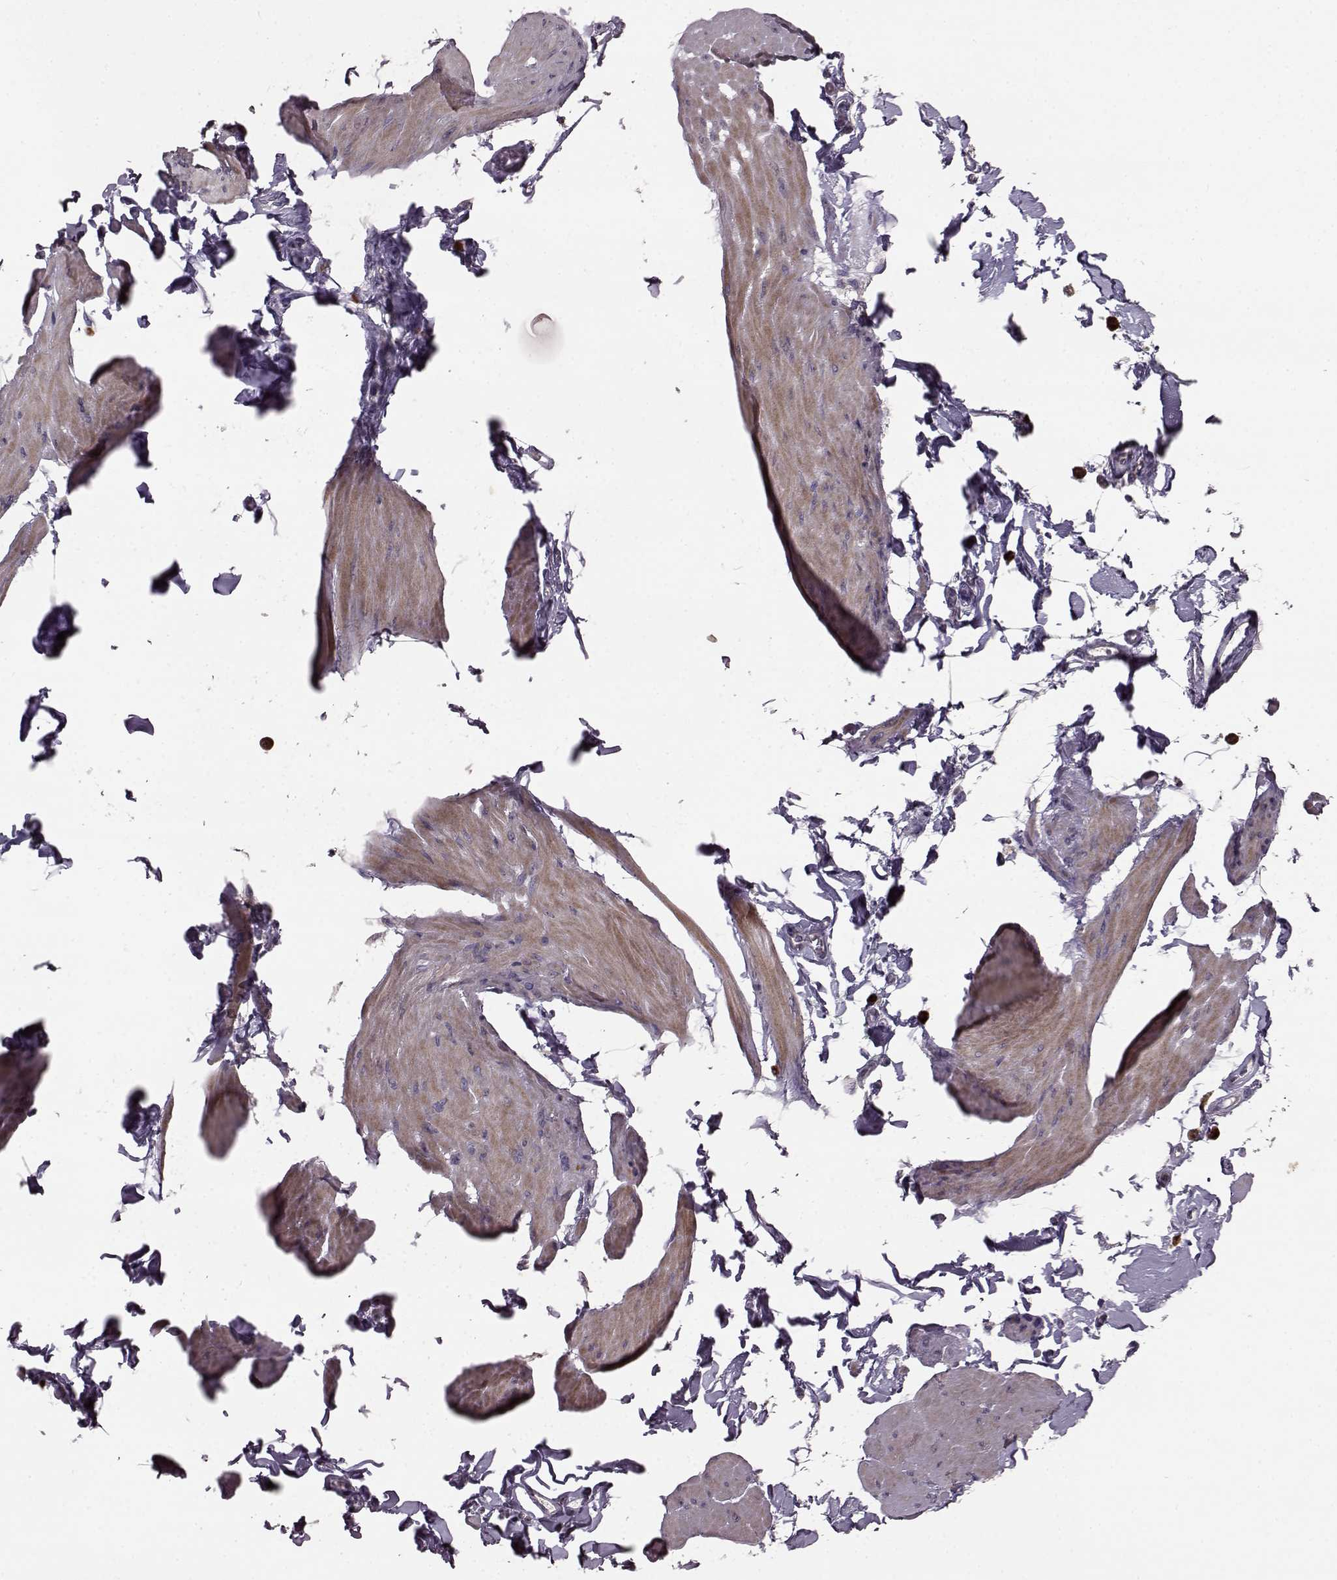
{"staining": {"intensity": "moderate", "quantity": "<25%", "location": "cytoplasmic/membranous"}, "tissue": "smooth muscle", "cell_type": "Smooth muscle cells", "image_type": "normal", "snomed": [{"axis": "morphology", "description": "Normal tissue, NOS"}, {"axis": "topography", "description": "Adipose tissue"}, {"axis": "topography", "description": "Smooth muscle"}, {"axis": "topography", "description": "Peripheral nerve tissue"}], "caption": "Immunohistochemical staining of unremarkable human smooth muscle reveals <25% levels of moderate cytoplasmic/membranous protein staining in about <25% of smooth muscle cells.", "gene": "SLC52A3", "patient": {"sex": "male", "age": 83}}